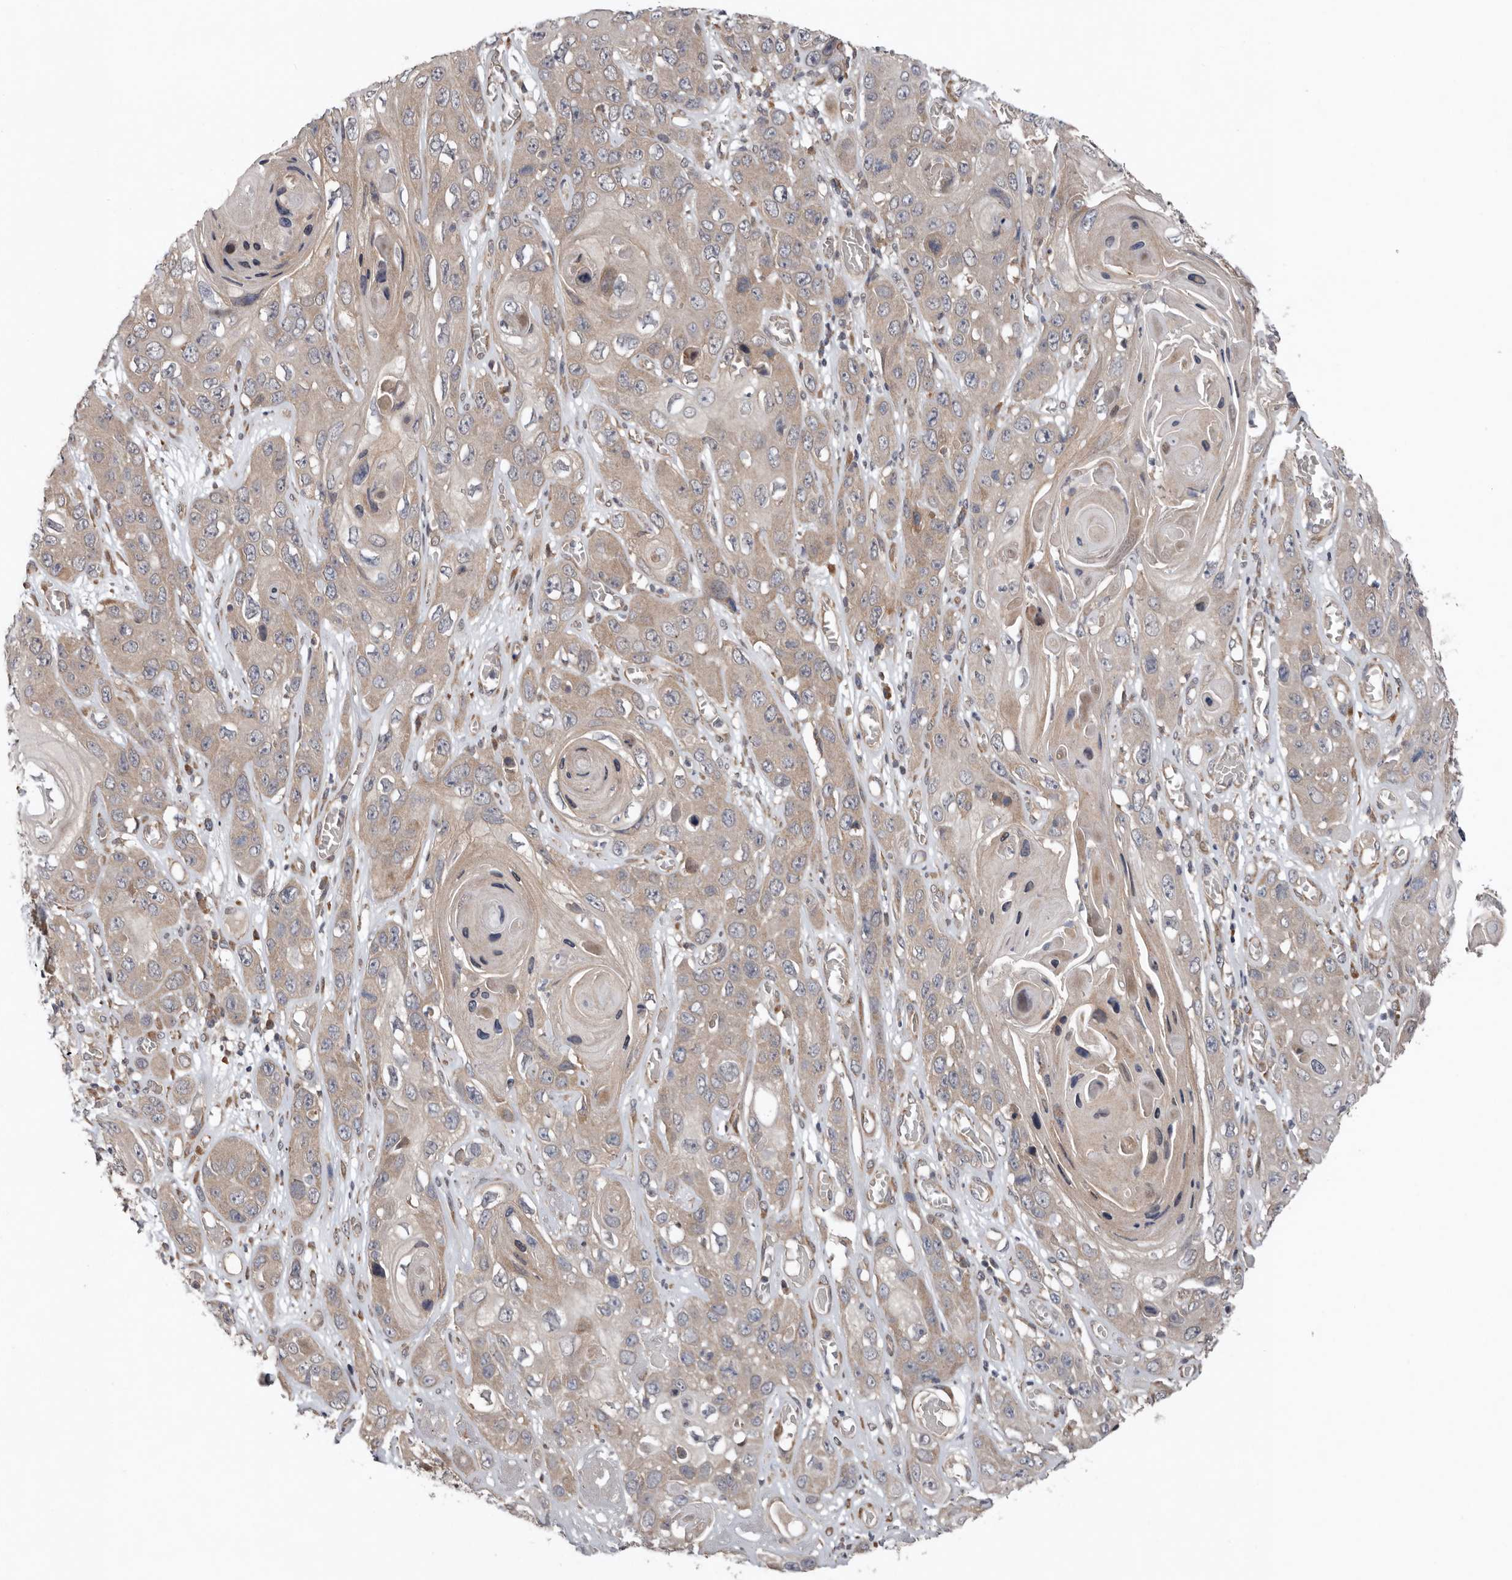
{"staining": {"intensity": "weak", "quantity": "25%-75%", "location": "cytoplasmic/membranous"}, "tissue": "skin cancer", "cell_type": "Tumor cells", "image_type": "cancer", "snomed": [{"axis": "morphology", "description": "Squamous cell carcinoma, NOS"}, {"axis": "topography", "description": "Skin"}], "caption": "Immunohistochemistry (IHC) staining of squamous cell carcinoma (skin), which demonstrates low levels of weak cytoplasmic/membranous expression in approximately 25%-75% of tumor cells indicating weak cytoplasmic/membranous protein positivity. The staining was performed using DAB (3,3'-diaminobenzidine) (brown) for protein detection and nuclei were counterstained in hematoxylin (blue).", "gene": "CHML", "patient": {"sex": "male", "age": 55}}